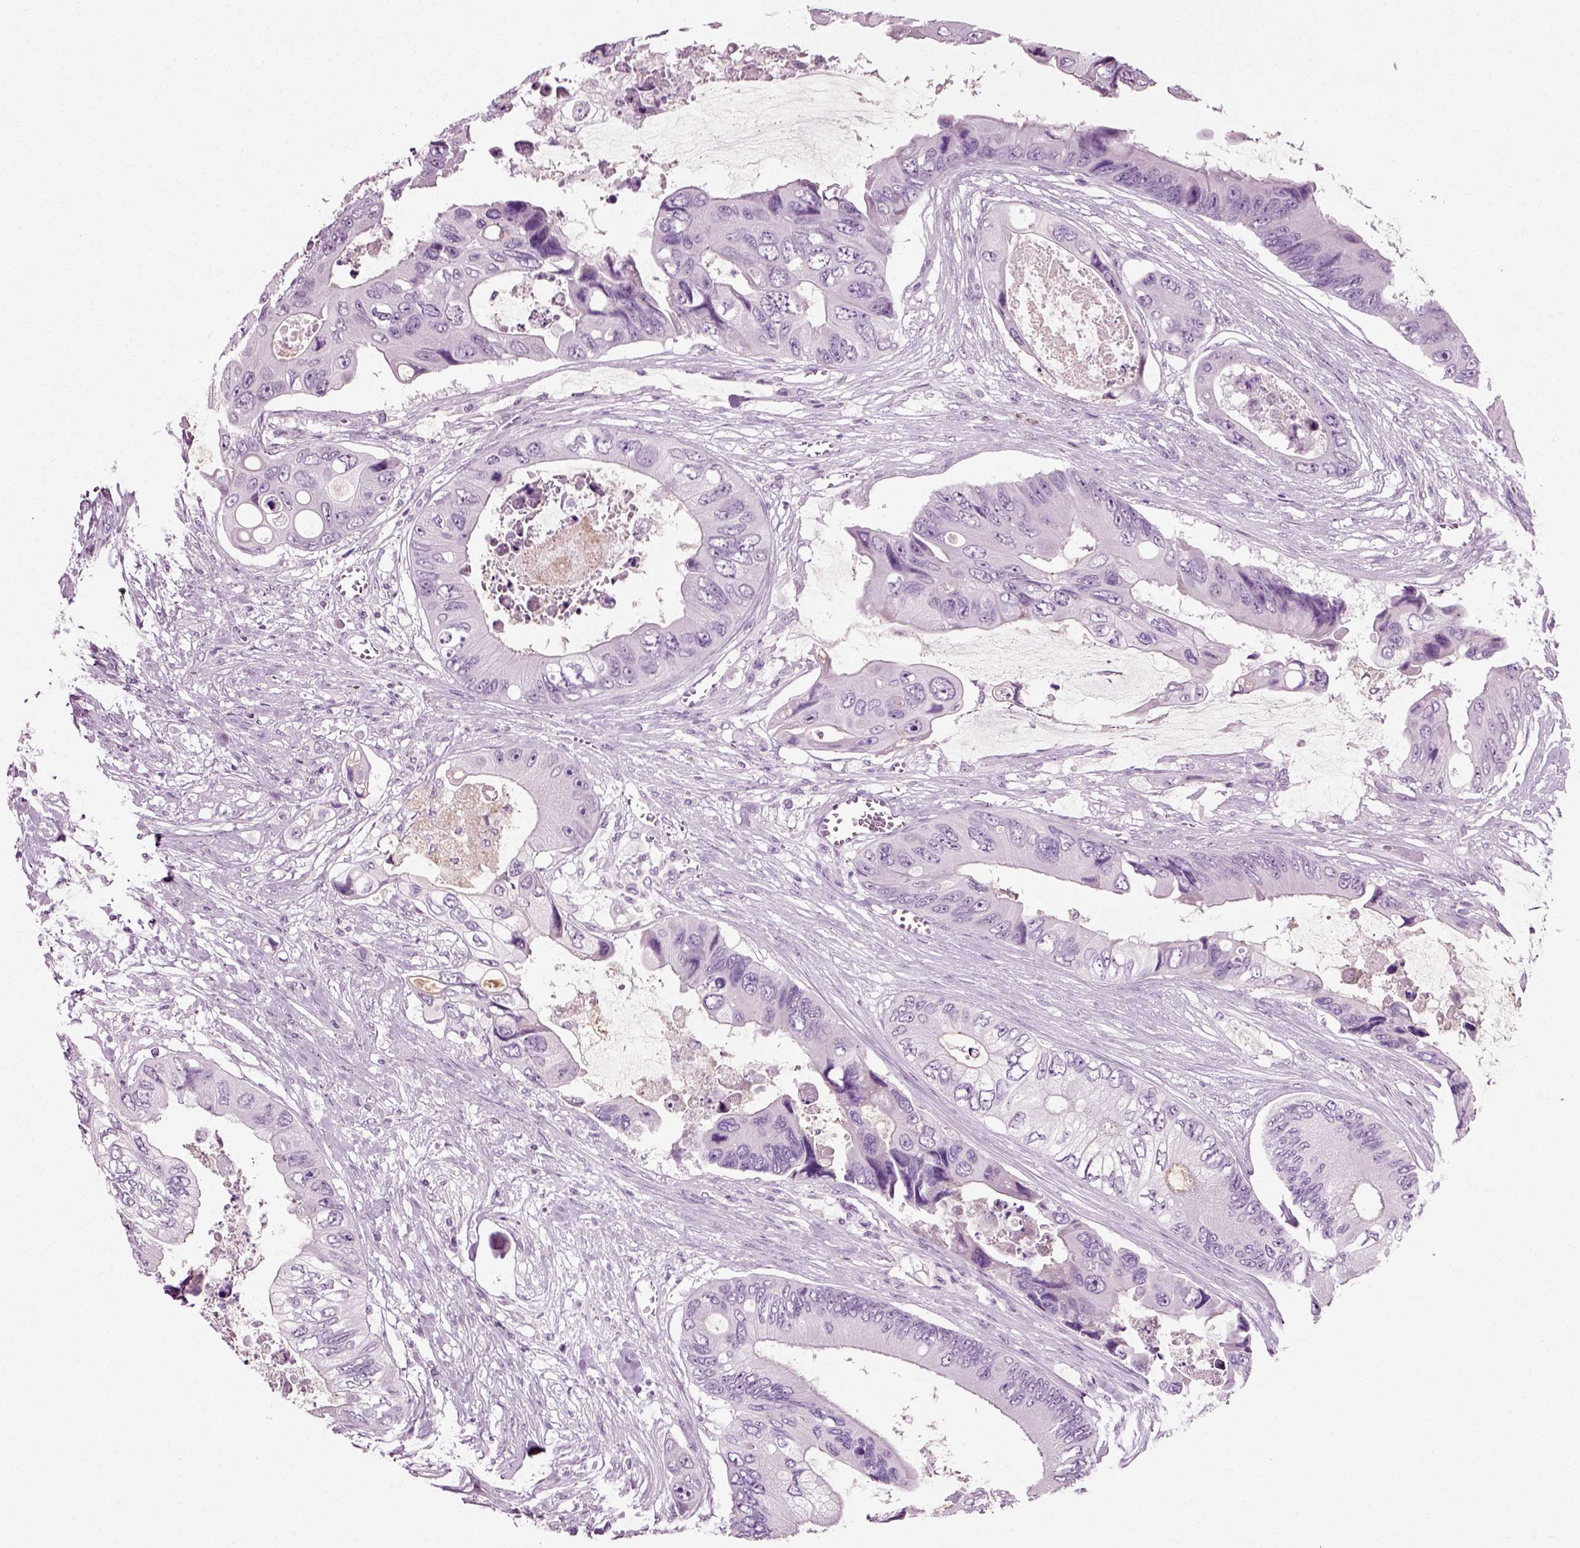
{"staining": {"intensity": "negative", "quantity": "none", "location": "none"}, "tissue": "colorectal cancer", "cell_type": "Tumor cells", "image_type": "cancer", "snomed": [{"axis": "morphology", "description": "Adenocarcinoma, NOS"}, {"axis": "topography", "description": "Rectum"}], "caption": "High power microscopy image of an IHC histopathology image of colorectal cancer (adenocarcinoma), revealing no significant expression in tumor cells. (DAB (3,3'-diaminobenzidine) immunohistochemistry (IHC) with hematoxylin counter stain).", "gene": "SLC26A8", "patient": {"sex": "male", "age": 63}}